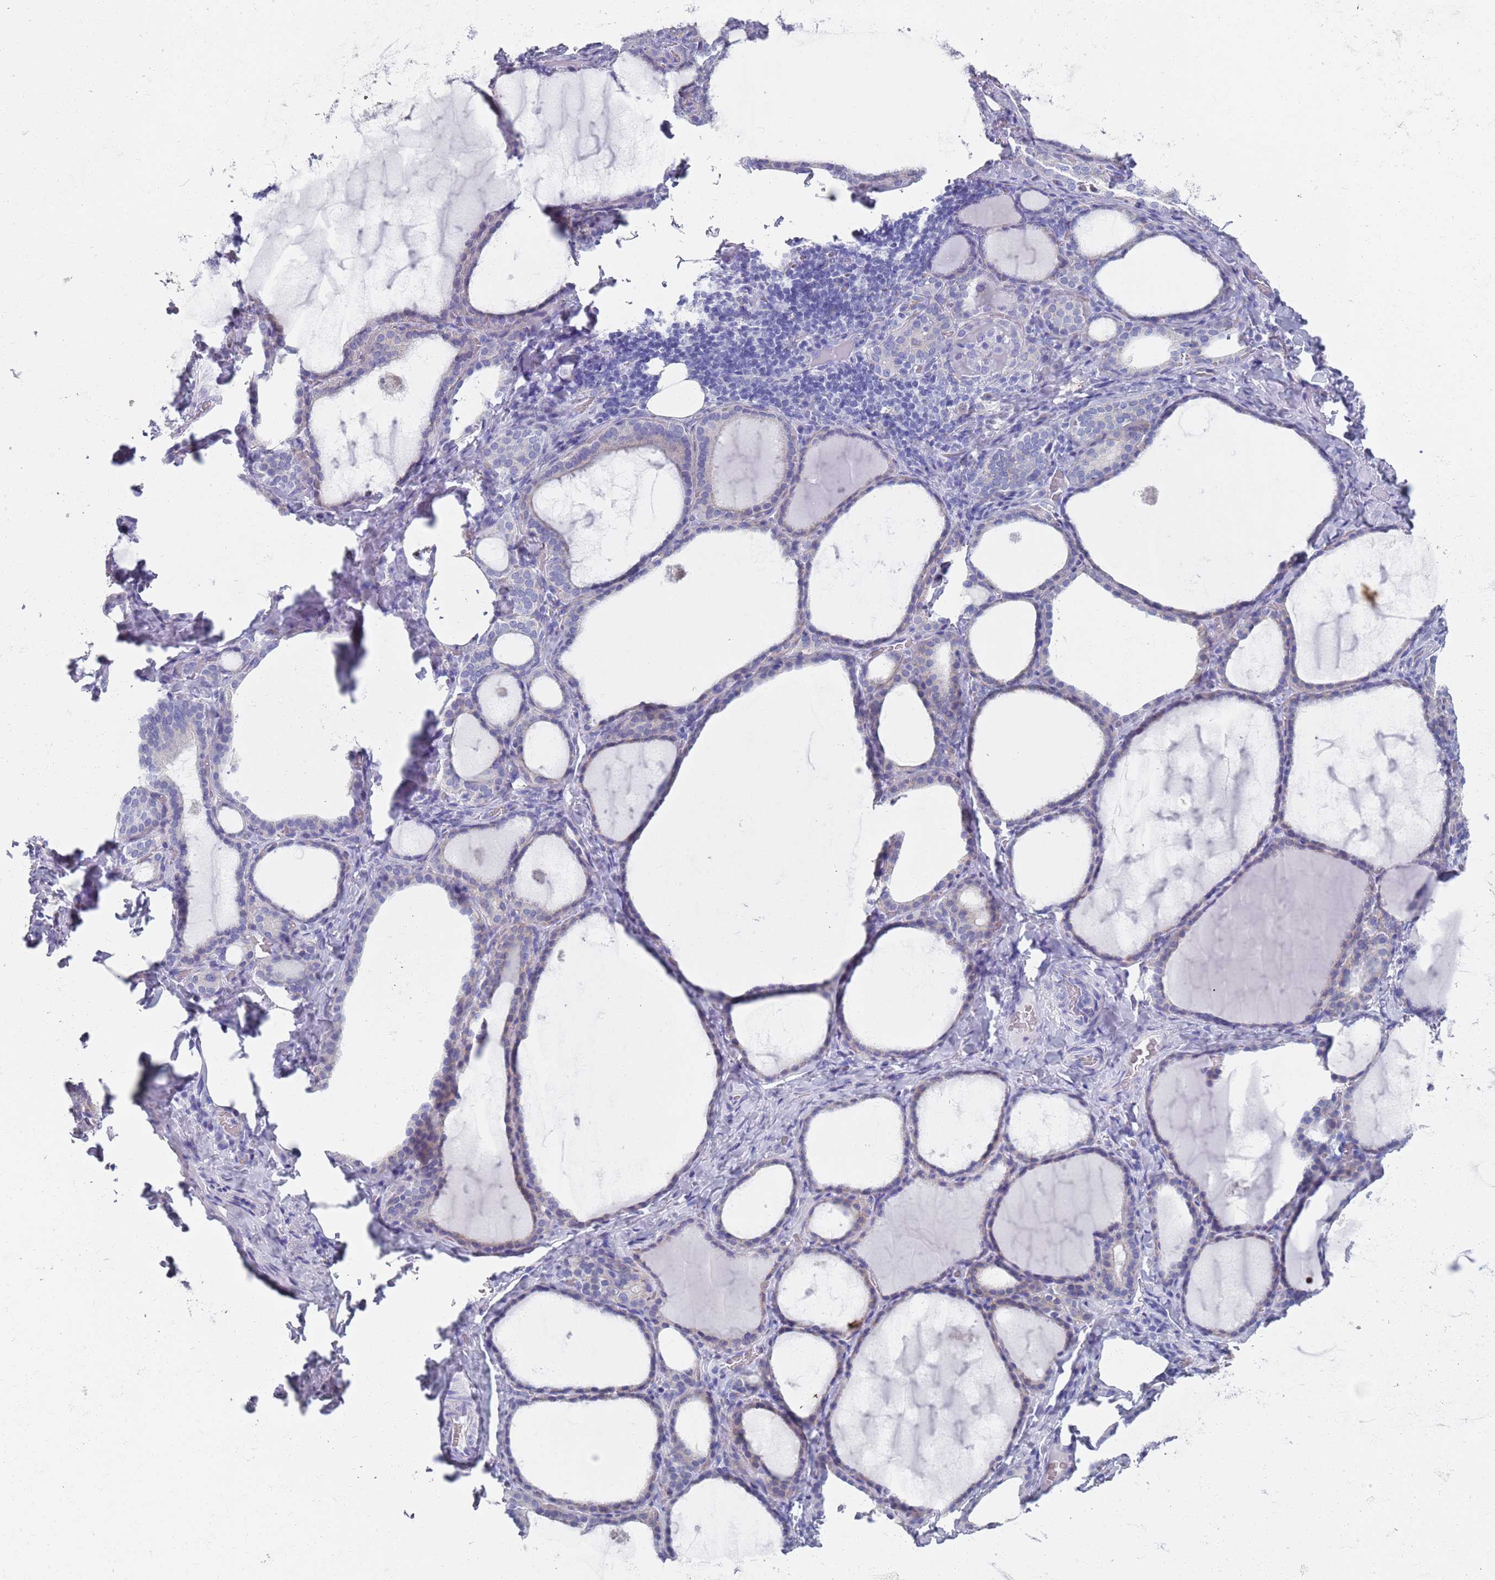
{"staining": {"intensity": "weak", "quantity": "<25%", "location": "cytoplasmic/membranous"}, "tissue": "thyroid gland", "cell_type": "Glandular cells", "image_type": "normal", "snomed": [{"axis": "morphology", "description": "Normal tissue, NOS"}, {"axis": "topography", "description": "Thyroid gland"}], "caption": "An immunohistochemistry (IHC) image of benign thyroid gland is shown. There is no staining in glandular cells of thyroid gland. (DAB (3,3'-diaminobenzidine) immunohistochemistry (IHC) with hematoxylin counter stain).", "gene": "PLOD1", "patient": {"sex": "female", "age": 39}}